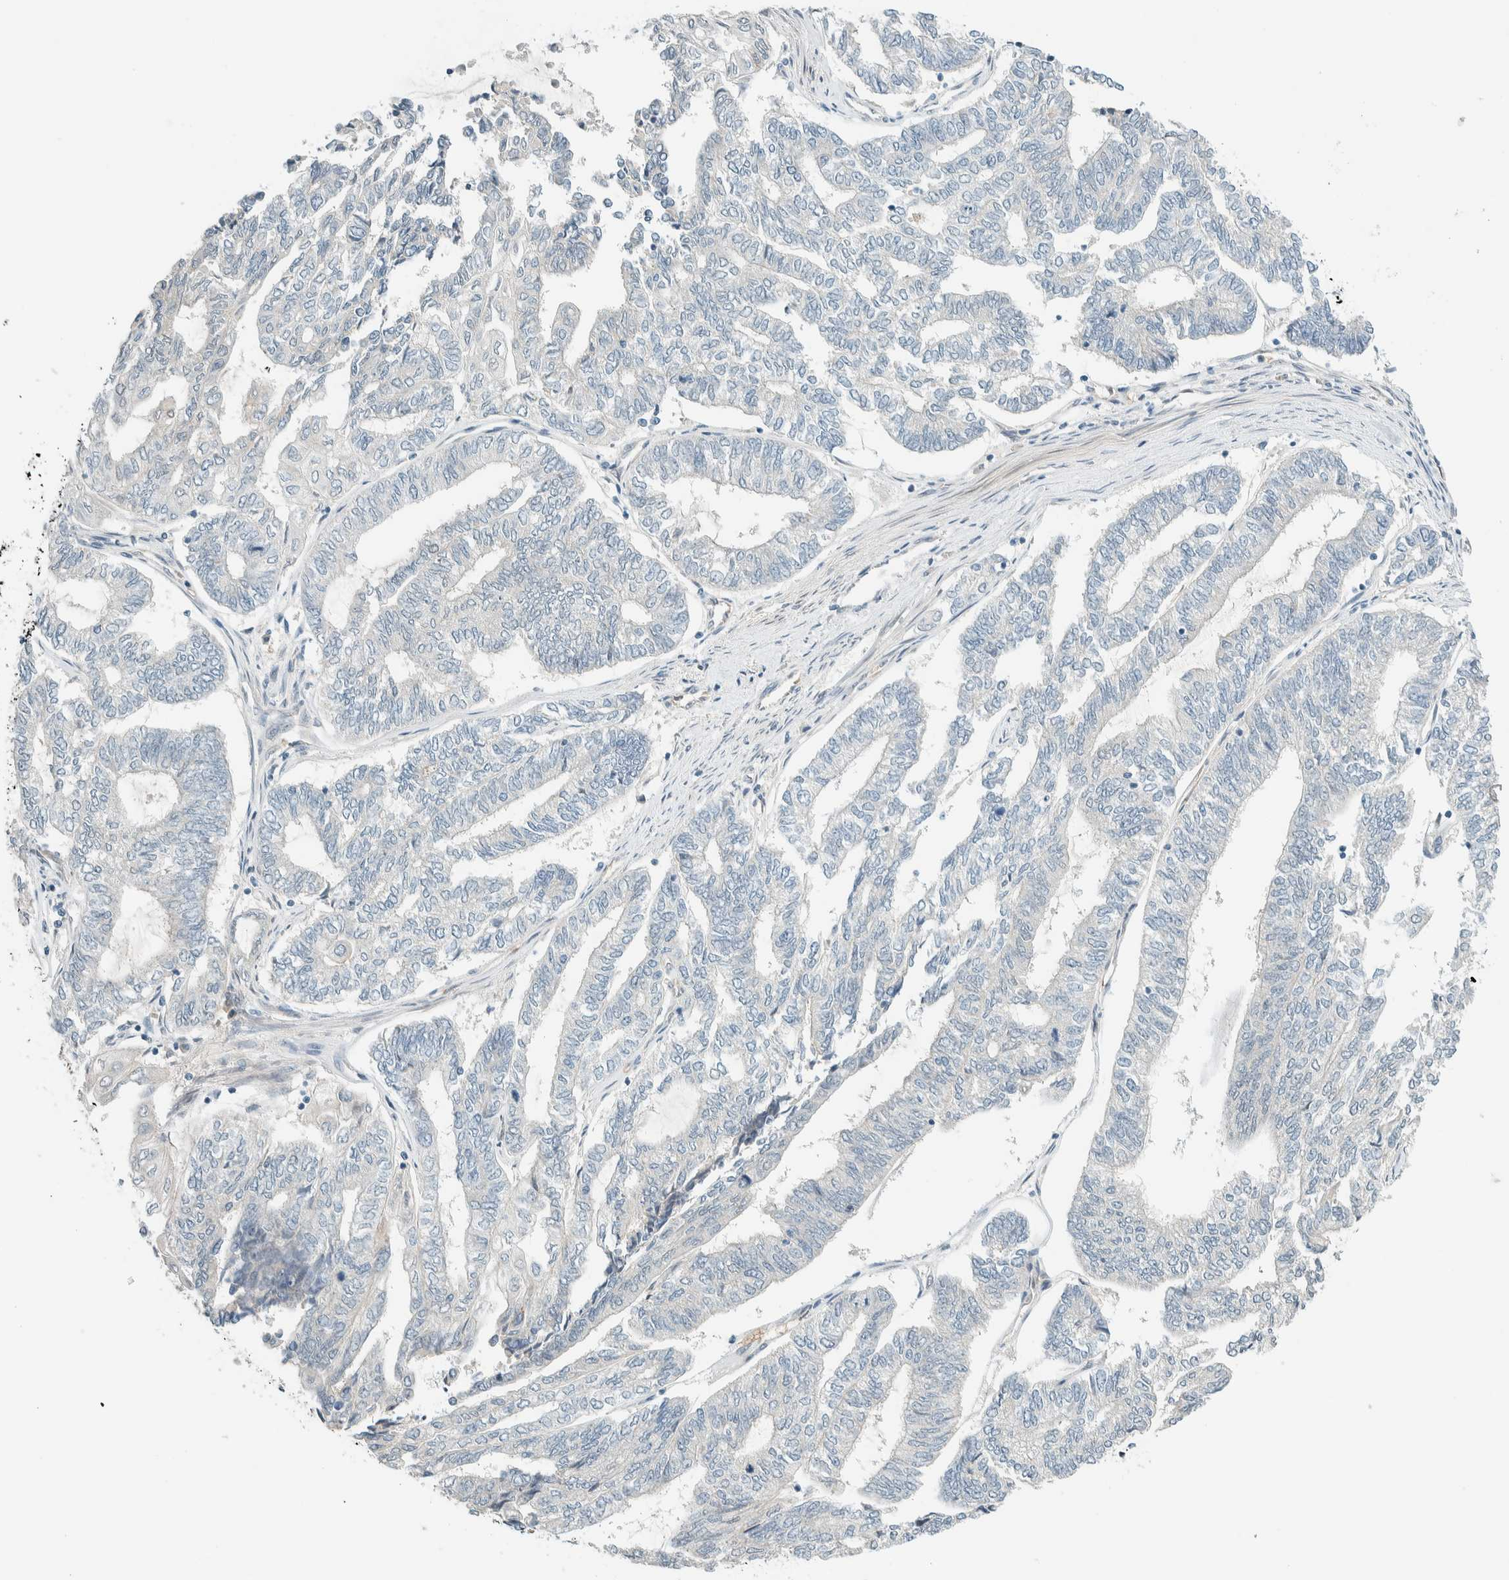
{"staining": {"intensity": "negative", "quantity": "none", "location": "none"}, "tissue": "endometrial cancer", "cell_type": "Tumor cells", "image_type": "cancer", "snomed": [{"axis": "morphology", "description": "Adenocarcinoma, NOS"}, {"axis": "topography", "description": "Uterus"}, {"axis": "topography", "description": "Endometrium"}], "caption": "This is a micrograph of IHC staining of adenocarcinoma (endometrial), which shows no positivity in tumor cells.", "gene": "TSTD2", "patient": {"sex": "female", "age": 70}}